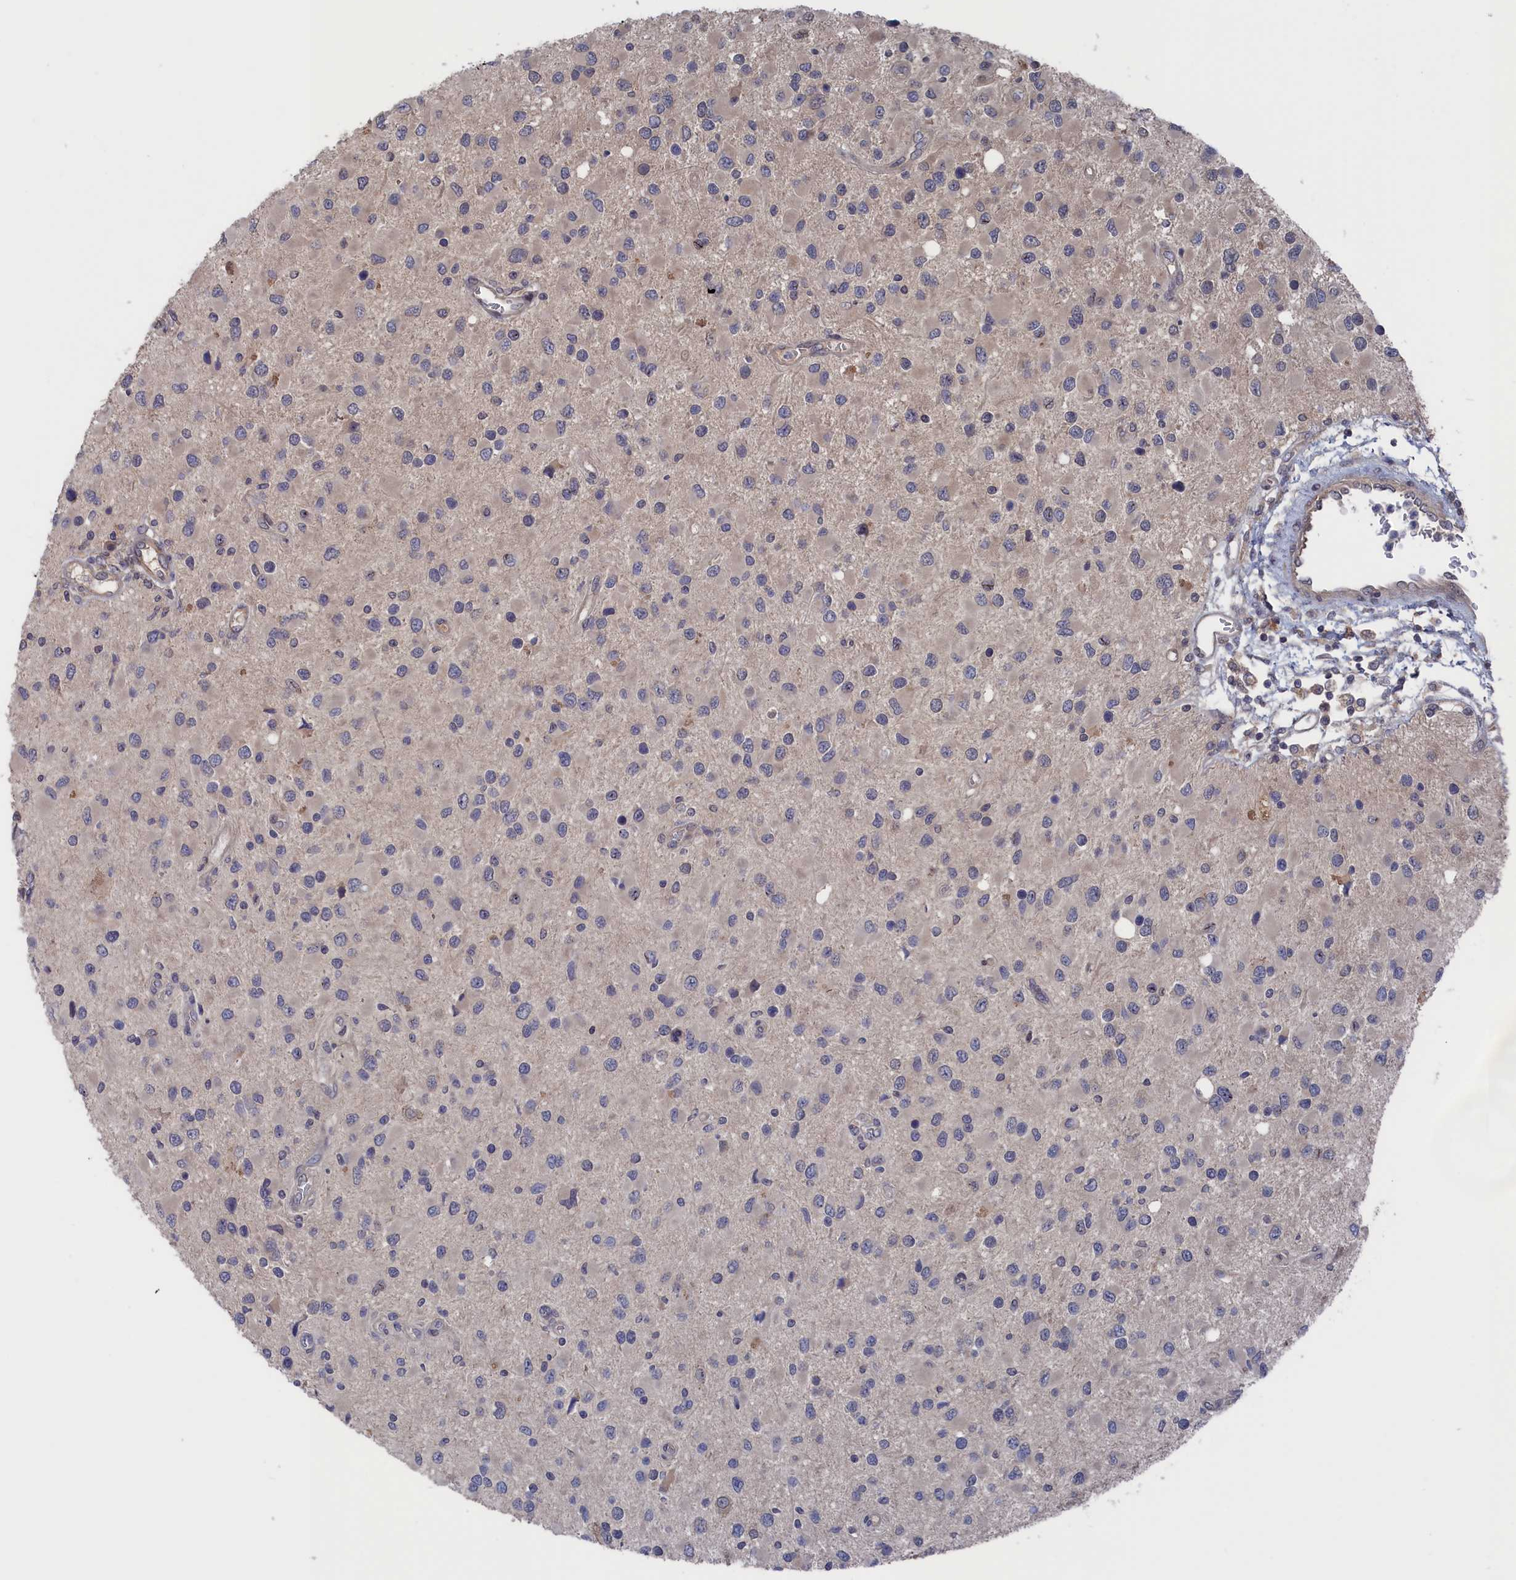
{"staining": {"intensity": "negative", "quantity": "none", "location": "none"}, "tissue": "glioma", "cell_type": "Tumor cells", "image_type": "cancer", "snomed": [{"axis": "morphology", "description": "Glioma, malignant, High grade"}, {"axis": "topography", "description": "Brain"}], "caption": "Immunohistochemistry (IHC) micrograph of neoplastic tissue: human high-grade glioma (malignant) stained with DAB (3,3'-diaminobenzidine) demonstrates no significant protein expression in tumor cells.", "gene": "NUTF2", "patient": {"sex": "male", "age": 53}}